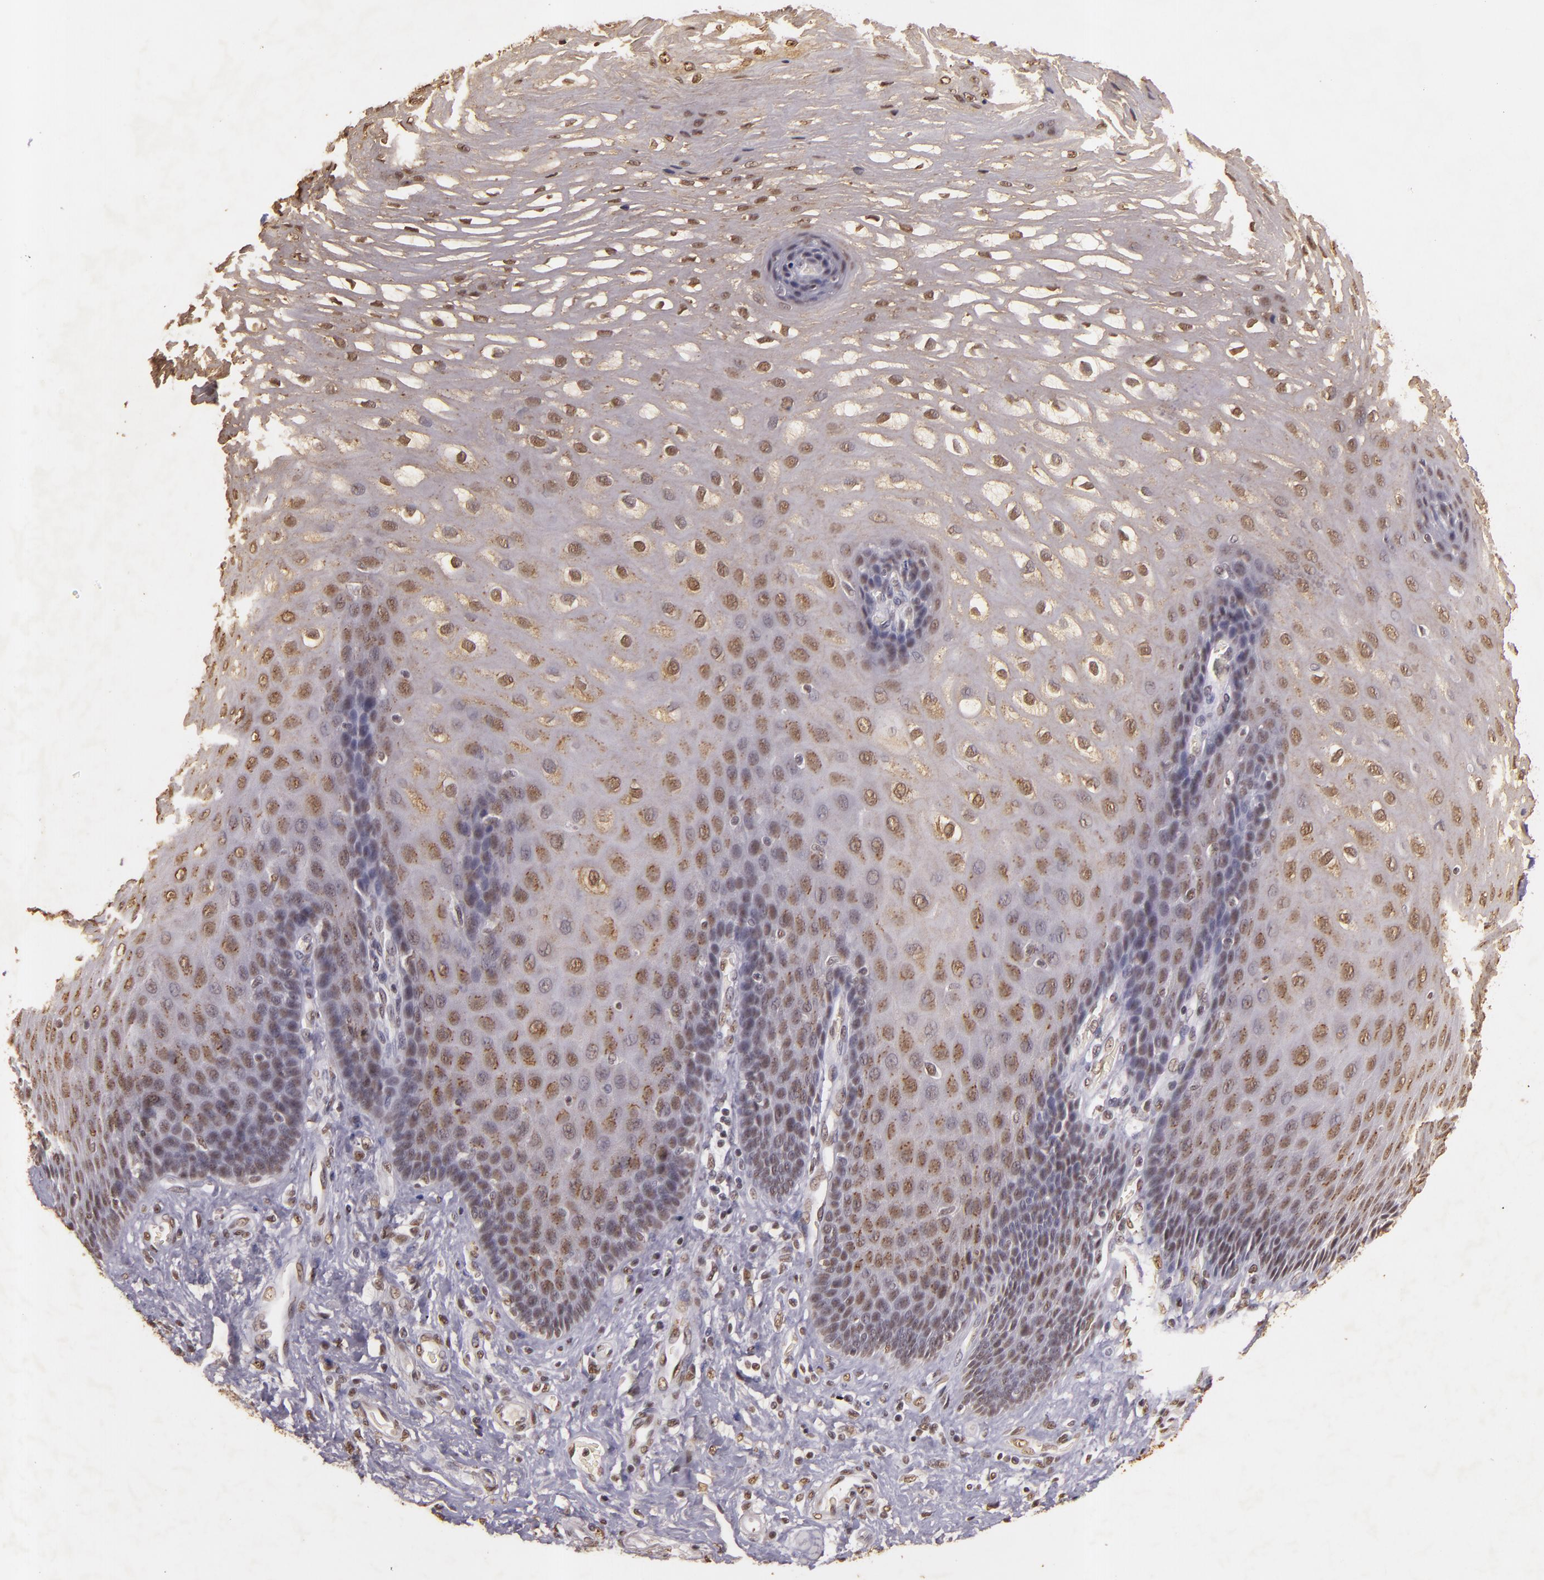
{"staining": {"intensity": "weak", "quantity": "25%-75%", "location": "nuclear"}, "tissue": "esophagus", "cell_type": "Squamous epithelial cells", "image_type": "normal", "snomed": [{"axis": "morphology", "description": "Normal tissue, NOS"}, {"axis": "morphology", "description": "Adenocarcinoma, NOS"}, {"axis": "topography", "description": "Esophagus"}, {"axis": "topography", "description": "Stomach"}], "caption": "High-magnification brightfield microscopy of unremarkable esophagus stained with DAB (3,3'-diaminobenzidine) (brown) and counterstained with hematoxylin (blue). squamous epithelial cells exhibit weak nuclear staining is seen in approximately25%-75% of cells. (DAB IHC, brown staining for protein, blue staining for nuclei).", "gene": "CBX3", "patient": {"sex": "male", "age": 62}}